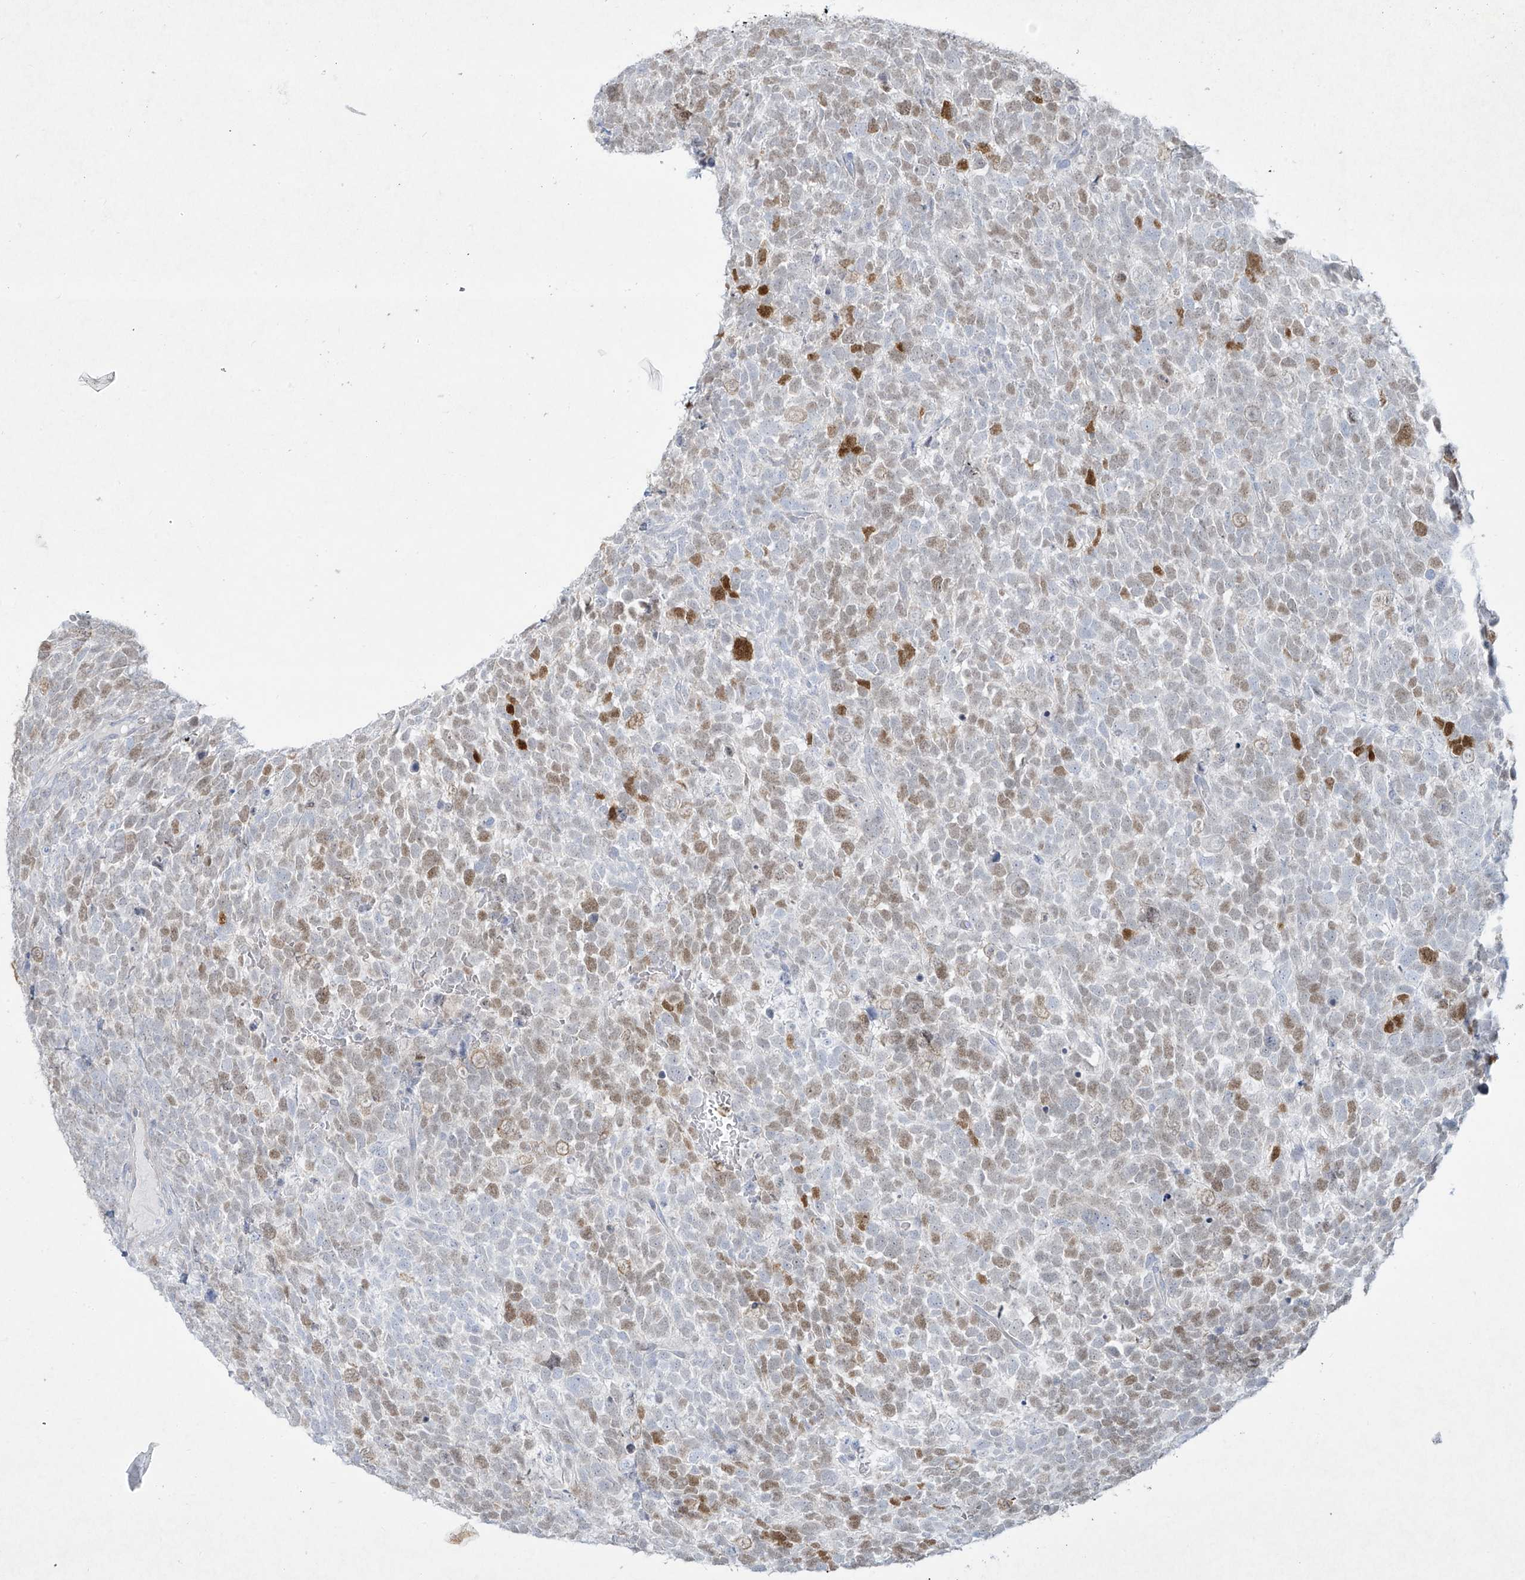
{"staining": {"intensity": "moderate", "quantity": "<25%", "location": "nuclear"}, "tissue": "urothelial cancer", "cell_type": "Tumor cells", "image_type": "cancer", "snomed": [{"axis": "morphology", "description": "Urothelial carcinoma, High grade"}, {"axis": "topography", "description": "Urinary bladder"}], "caption": "Urothelial cancer stained with a brown dye demonstrates moderate nuclear positive expression in approximately <25% of tumor cells.", "gene": "PAX6", "patient": {"sex": "female", "age": 82}}